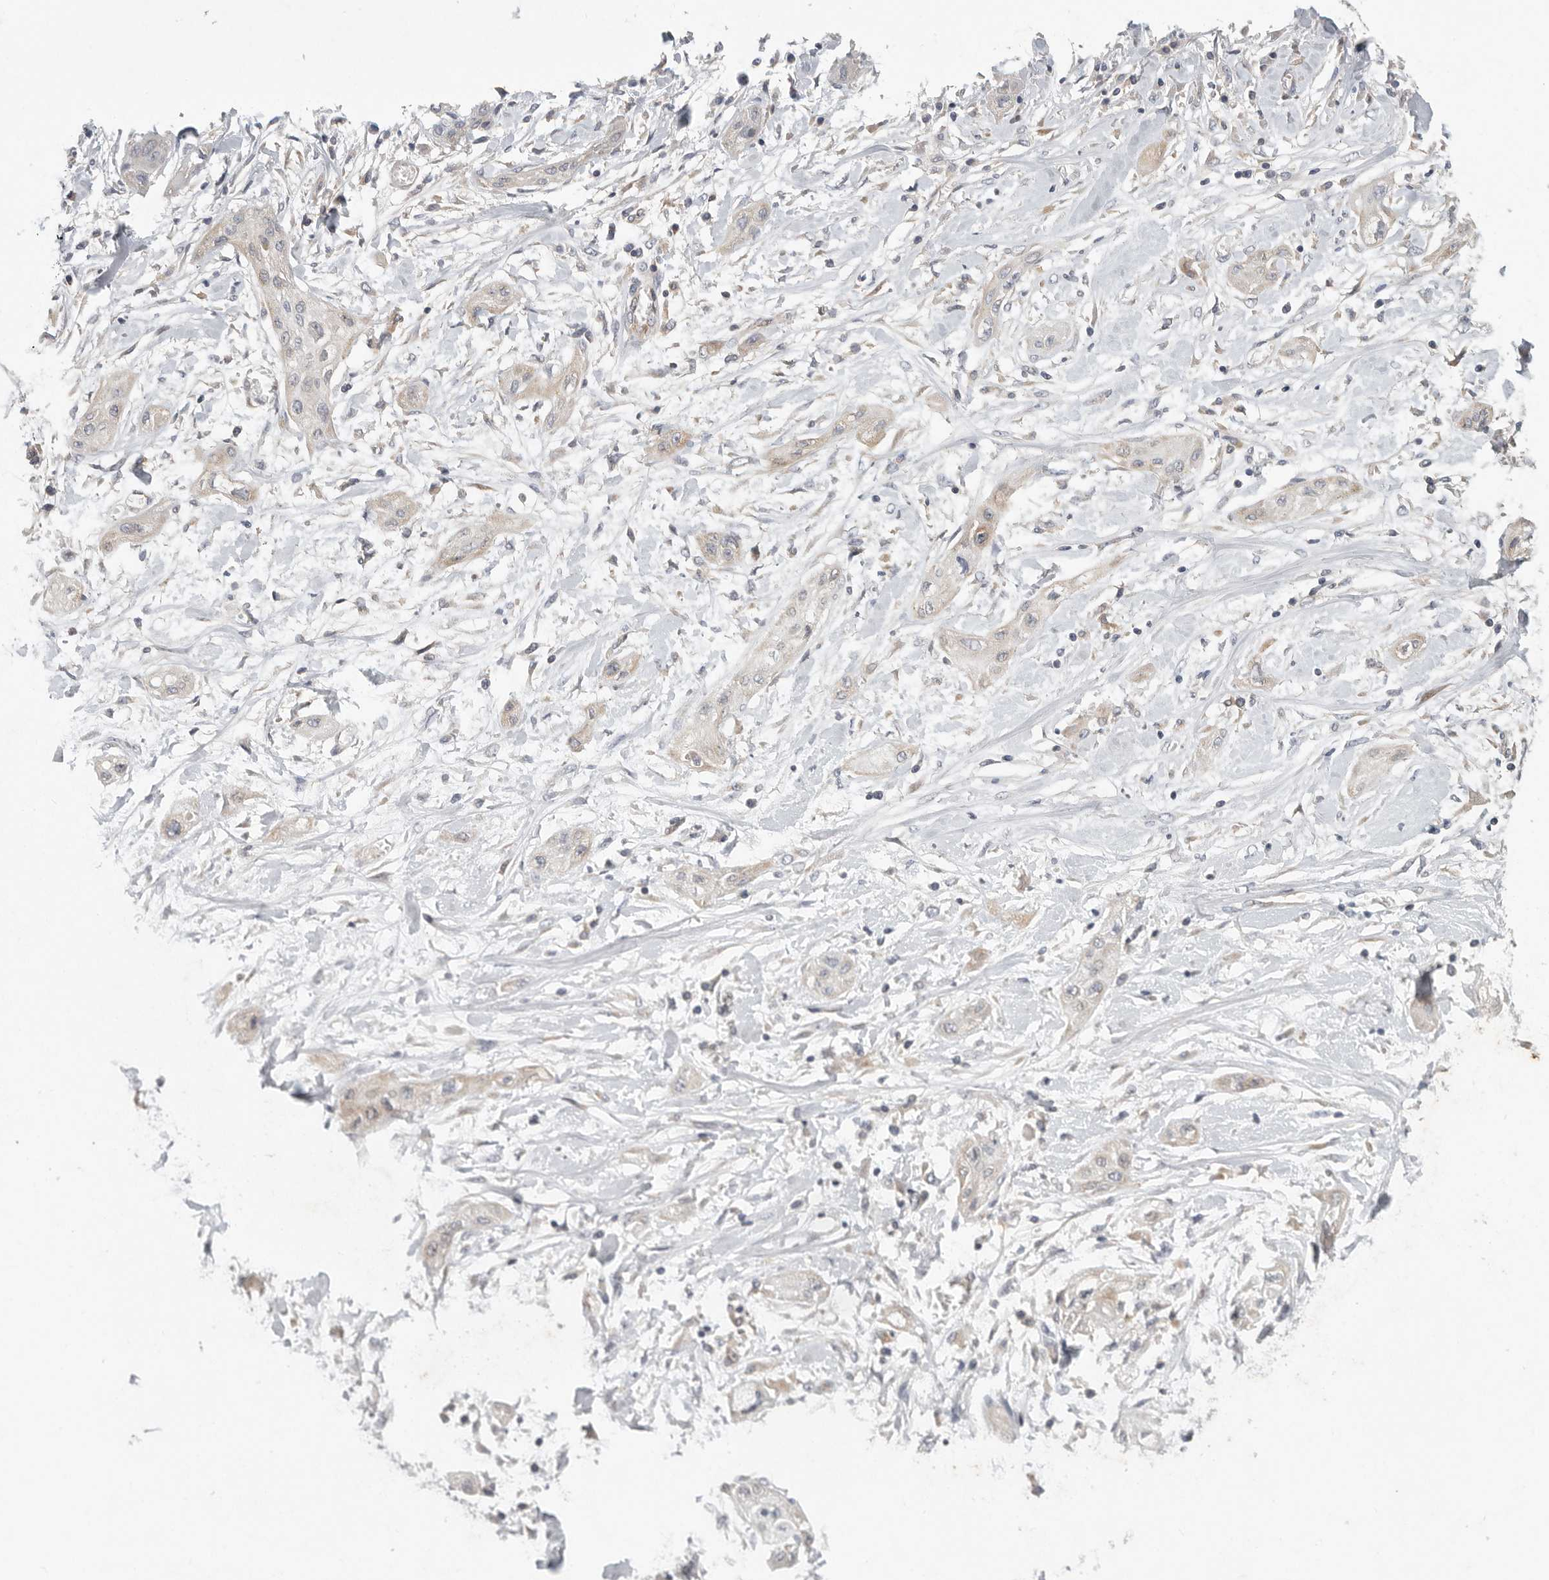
{"staining": {"intensity": "negative", "quantity": "none", "location": "none"}, "tissue": "lung cancer", "cell_type": "Tumor cells", "image_type": "cancer", "snomed": [{"axis": "morphology", "description": "Squamous cell carcinoma, NOS"}, {"axis": "topography", "description": "Lung"}], "caption": "Immunohistochemistry (IHC) photomicrograph of neoplastic tissue: lung squamous cell carcinoma stained with DAB shows no significant protein staining in tumor cells.", "gene": "BCAP29", "patient": {"sex": "female", "age": 47}}